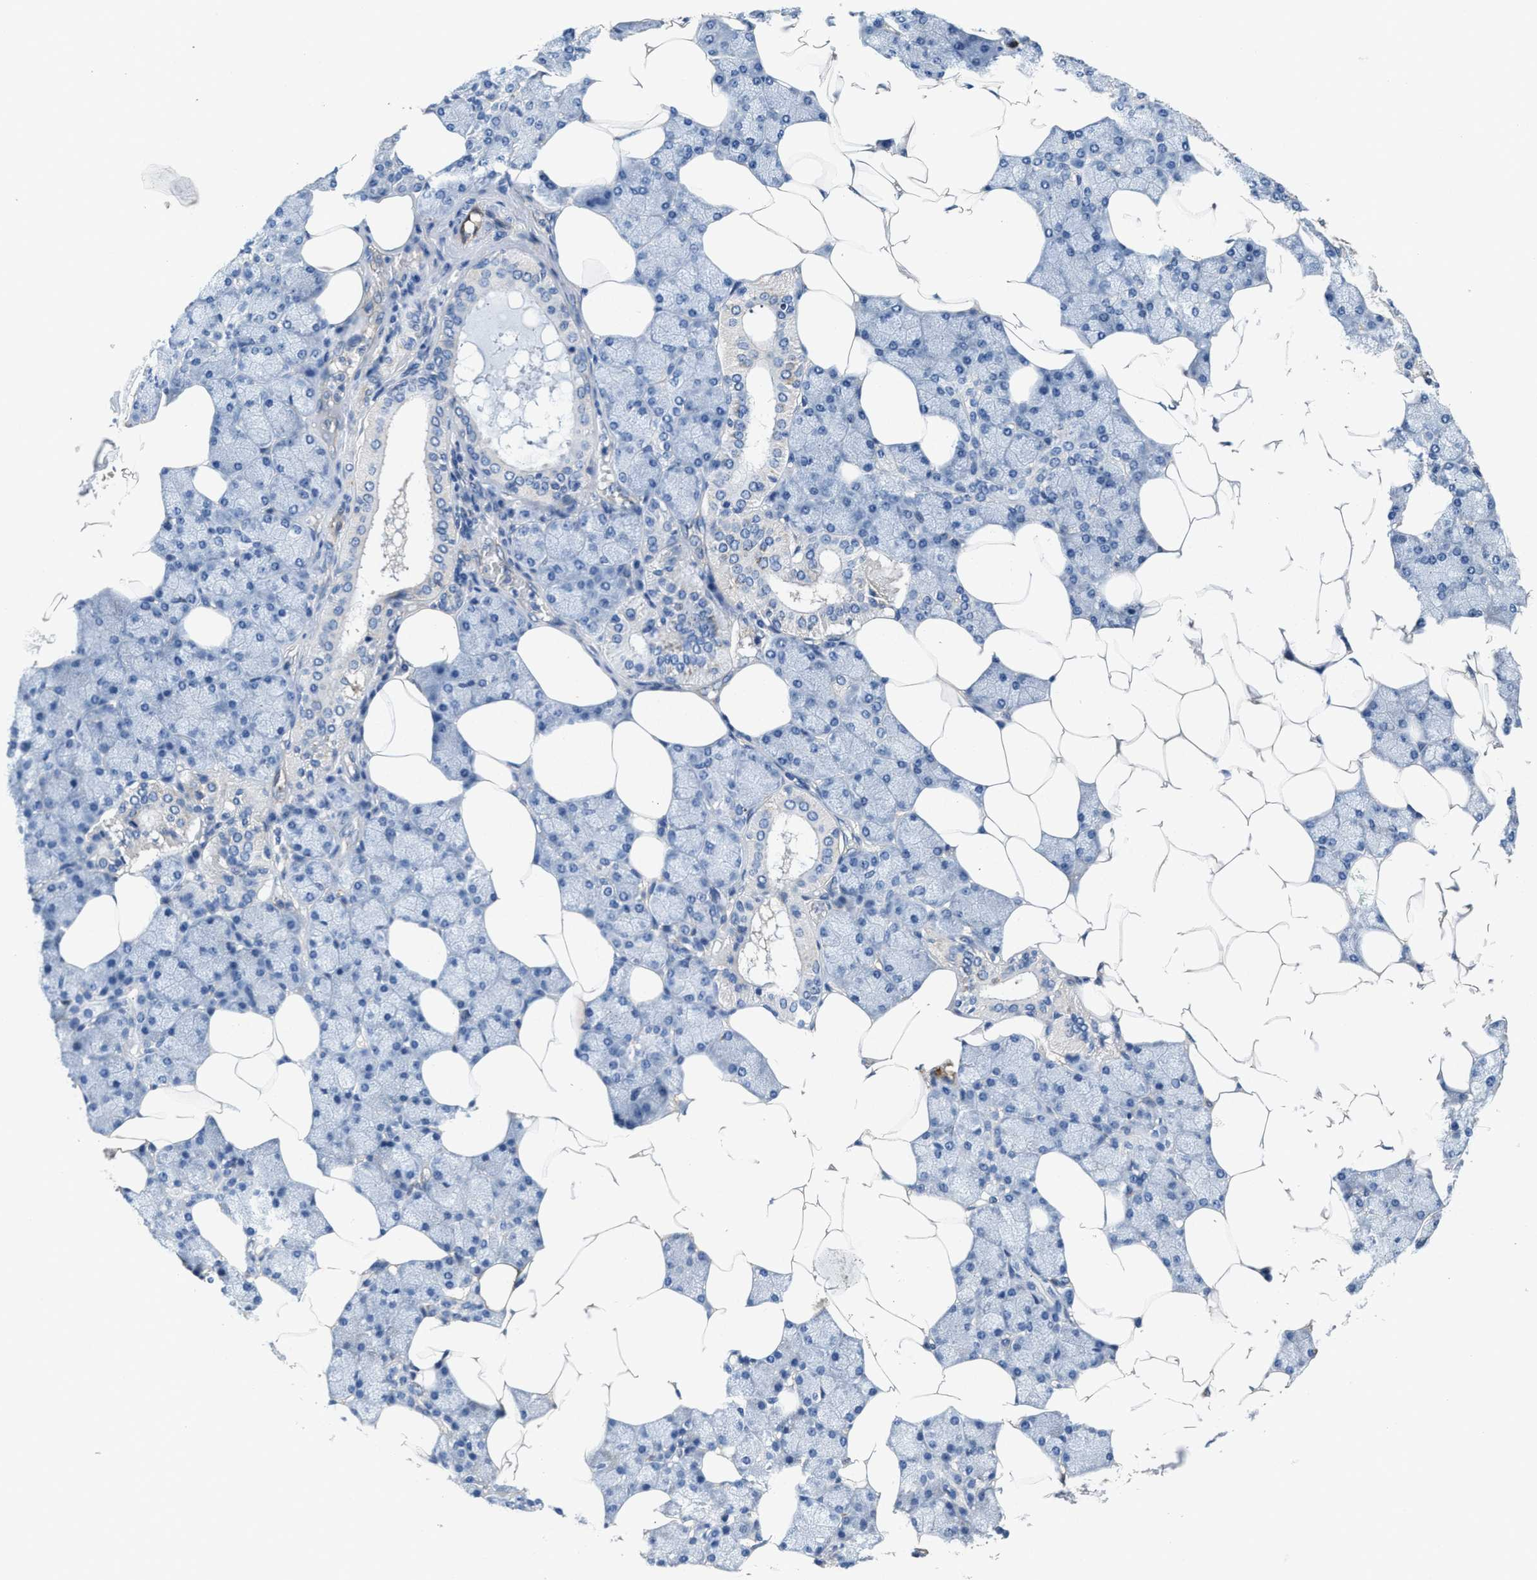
{"staining": {"intensity": "moderate", "quantity": "<25%", "location": "cytoplasmic/membranous"}, "tissue": "salivary gland", "cell_type": "Glandular cells", "image_type": "normal", "snomed": [{"axis": "morphology", "description": "Normal tissue, NOS"}, {"axis": "topography", "description": "Salivary gland"}], "caption": "Immunohistochemical staining of benign salivary gland reveals <25% levels of moderate cytoplasmic/membranous protein expression in approximately <25% of glandular cells. (IHC, brightfield microscopy, high magnification).", "gene": "PEG10", "patient": {"sex": "male", "age": 62}}